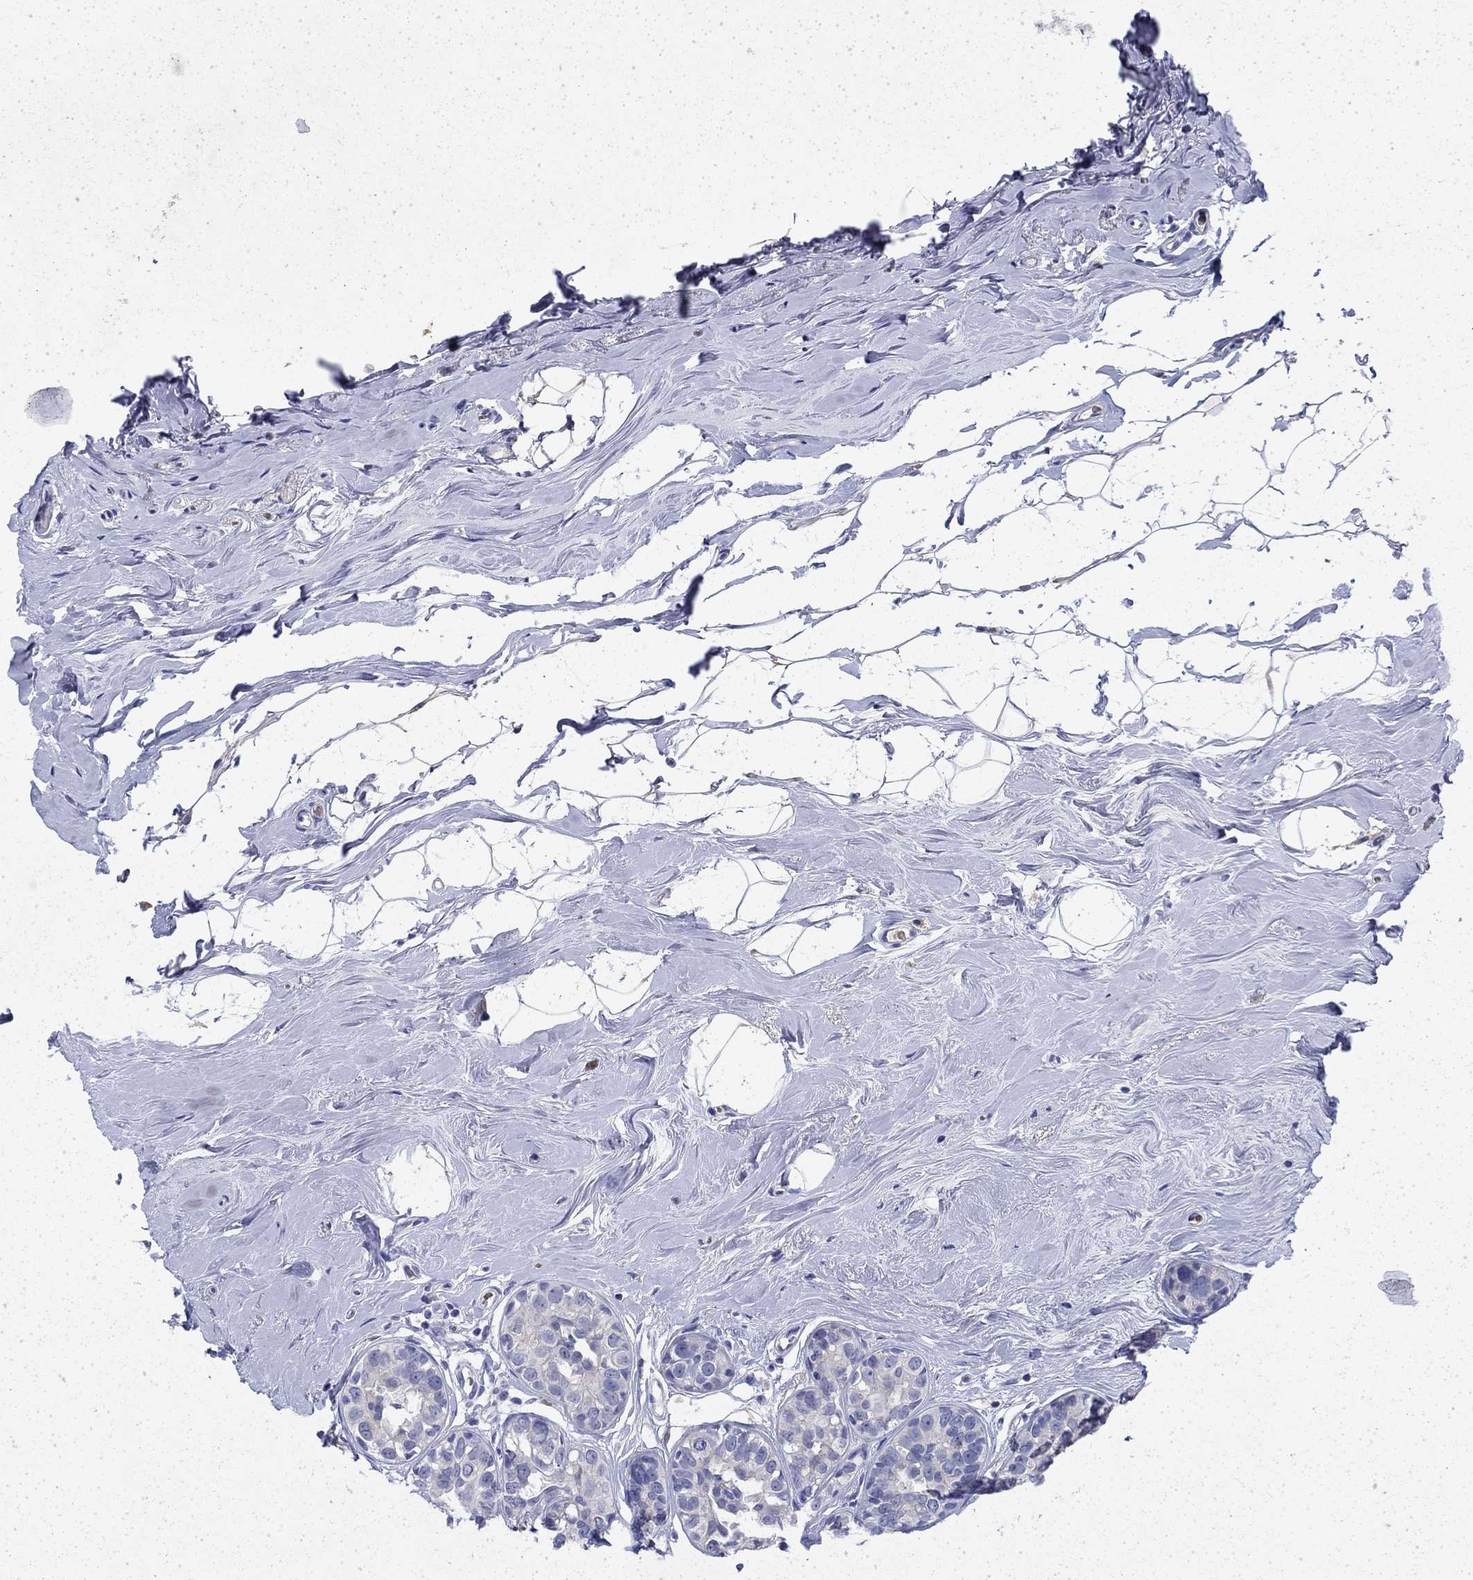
{"staining": {"intensity": "negative", "quantity": "none", "location": "none"}, "tissue": "breast cancer", "cell_type": "Tumor cells", "image_type": "cancer", "snomed": [{"axis": "morphology", "description": "Duct carcinoma"}, {"axis": "topography", "description": "Breast"}], "caption": "Immunohistochemistry photomicrograph of human breast cancer (intraductal carcinoma) stained for a protein (brown), which reveals no staining in tumor cells.", "gene": "ENPP6", "patient": {"sex": "female", "age": 55}}